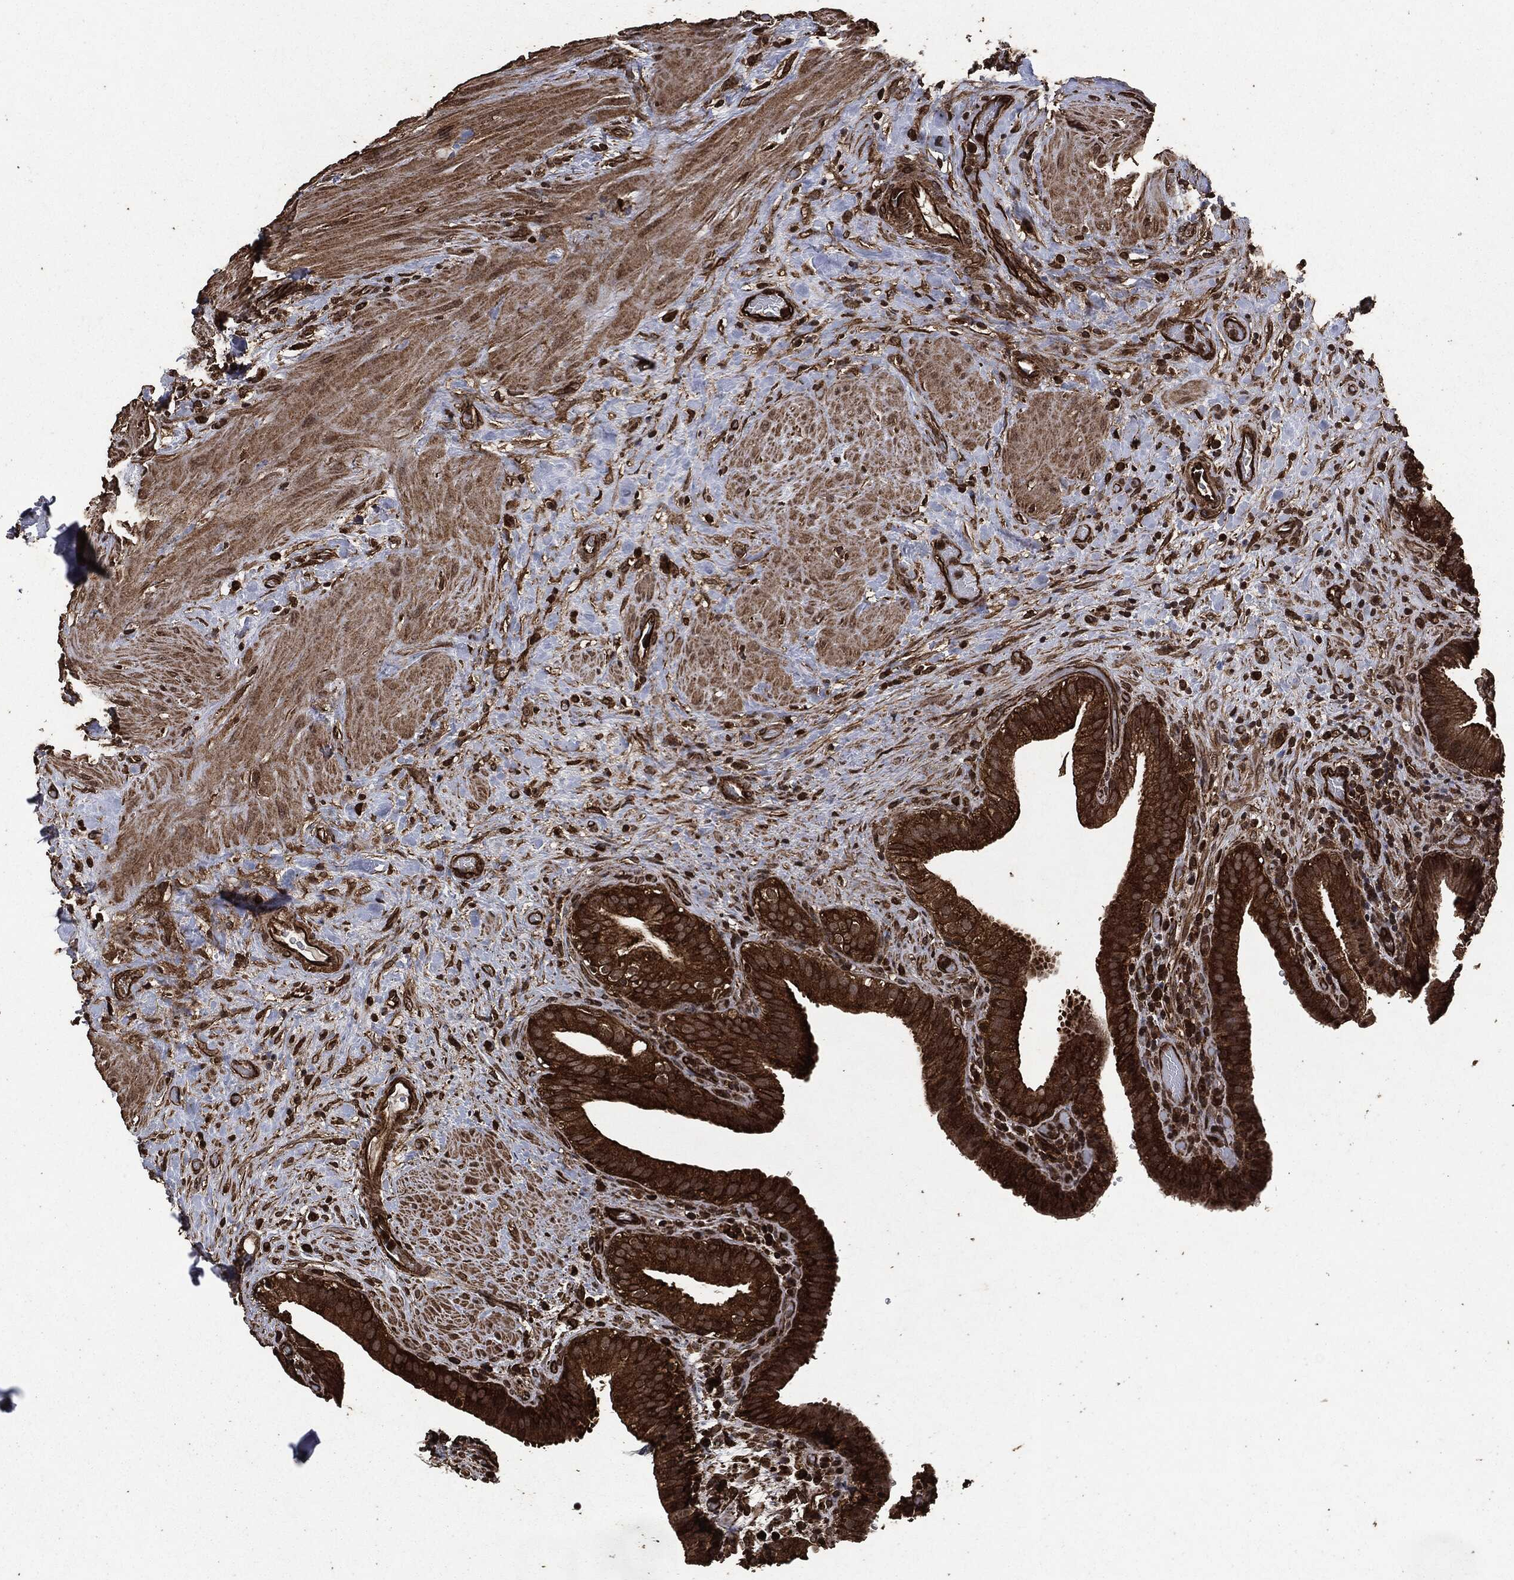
{"staining": {"intensity": "strong", "quantity": ">75%", "location": "cytoplasmic/membranous"}, "tissue": "gallbladder", "cell_type": "Glandular cells", "image_type": "normal", "snomed": [{"axis": "morphology", "description": "Normal tissue, NOS"}, {"axis": "topography", "description": "Gallbladder"}], "caption": "Normal gallbladder was stained to show a protein in brown. There is high levels of strong cytoplasmic/membranous positivity in about >75% of glandular cells. The staining was performed using DAB (3,3'-diaminobenzidine), with brown indicating positive protein expression. Nuclei are stained blue with hematoxylin.", "gene": "HRAS", "patient": {"sex": "male", "age": 62}}